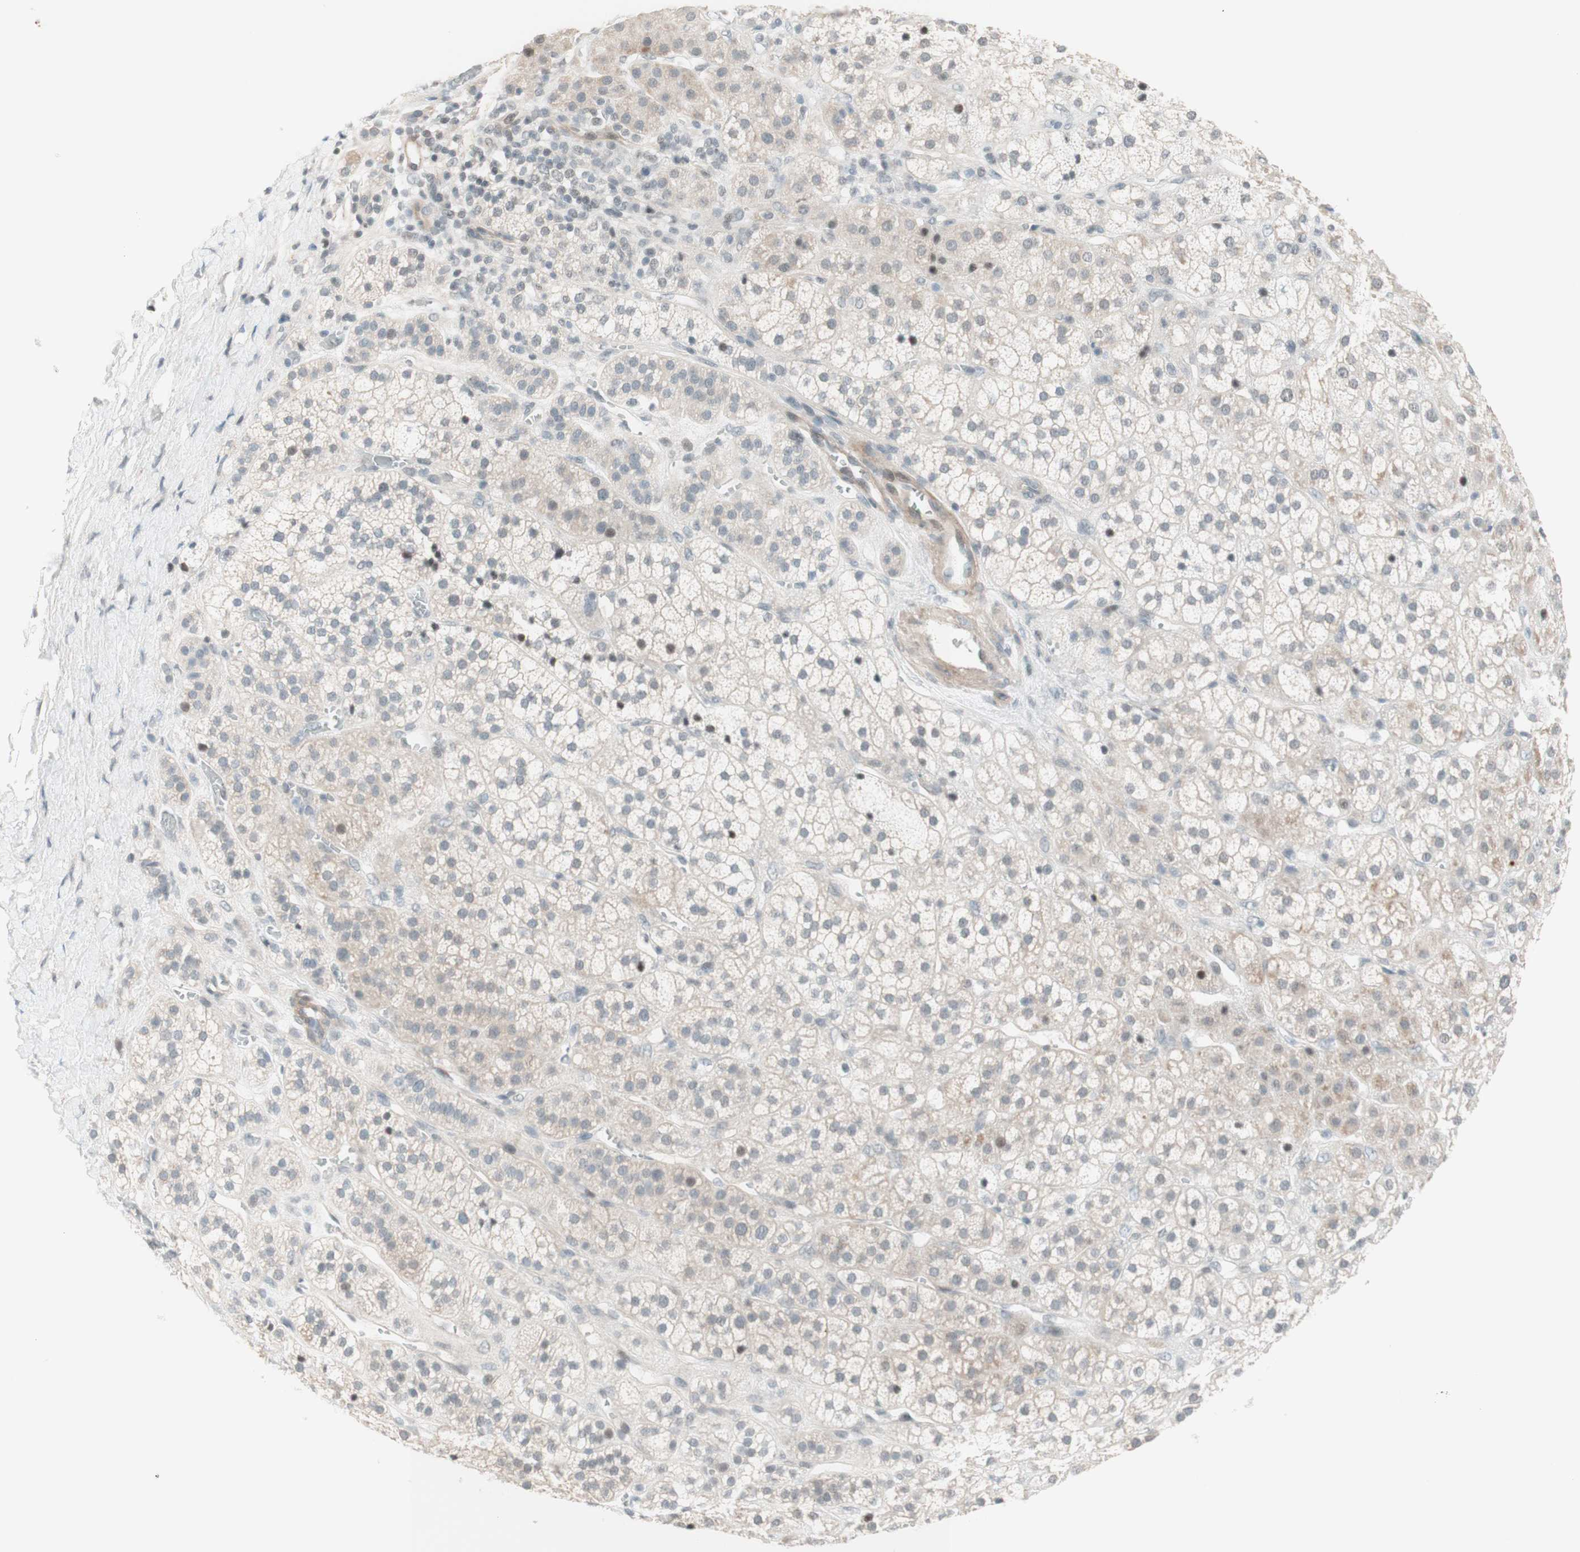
{"staining": {"intensity": "weak", "quantity": "25%-75%", "location": "cytoplasmic/membranous,nuclear"}, "tissue": "adrenal gland", "cell_type": "Glandular cells", "image_type": "normal", "snomed": [{"axis": "morphology", "description": "Normal tissue, NOS"}, {"axis": "topography", "description": "Adrenal gland"}], "caption": "Weak cytoplasmic/membranous,nuclear positivity is appreciated in approximately 25%-75% of glandular cells in normal adrenal gland.", "gene": "JPH1", "patient": {"sex": "male", "age": 56}}